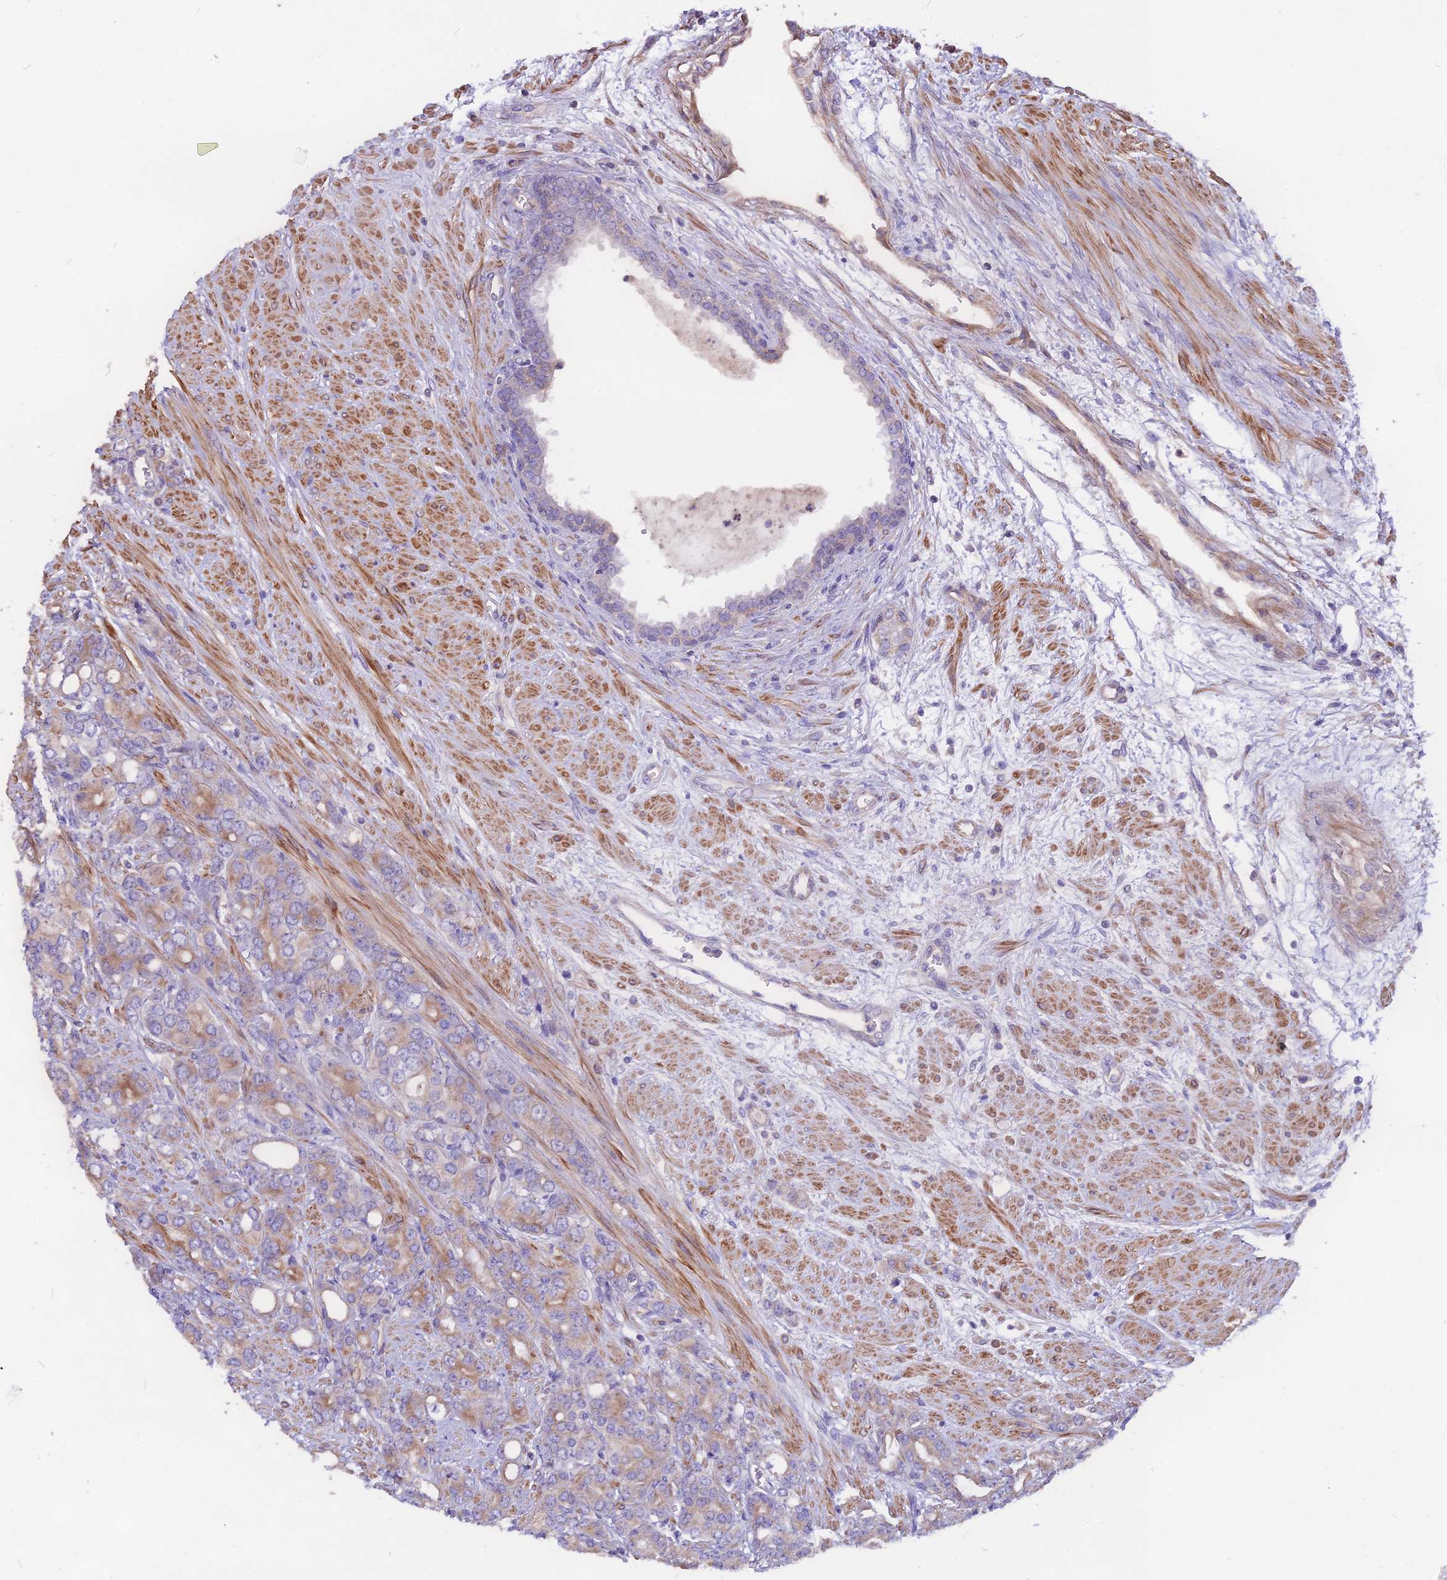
{"staining": {"intensity": "weak", "quantity": "<25%", "location": "cytoplasmic/membranous"}, "tissue": "prostate cancer", "cell_type": "Tumor cells", "image_type": "cancer", "snomed": [{"axis": "morphology", "description": "Adenocarcinoma, High grade"}, {"axis": "topography", "description": "Prostate"}], "caption": "There is no significant positivity in tumor cells of prostate cancer (high-grade adenocarcinoma).", "gene": "ANO3", "patient": {"sex": "male", "age": 62}}